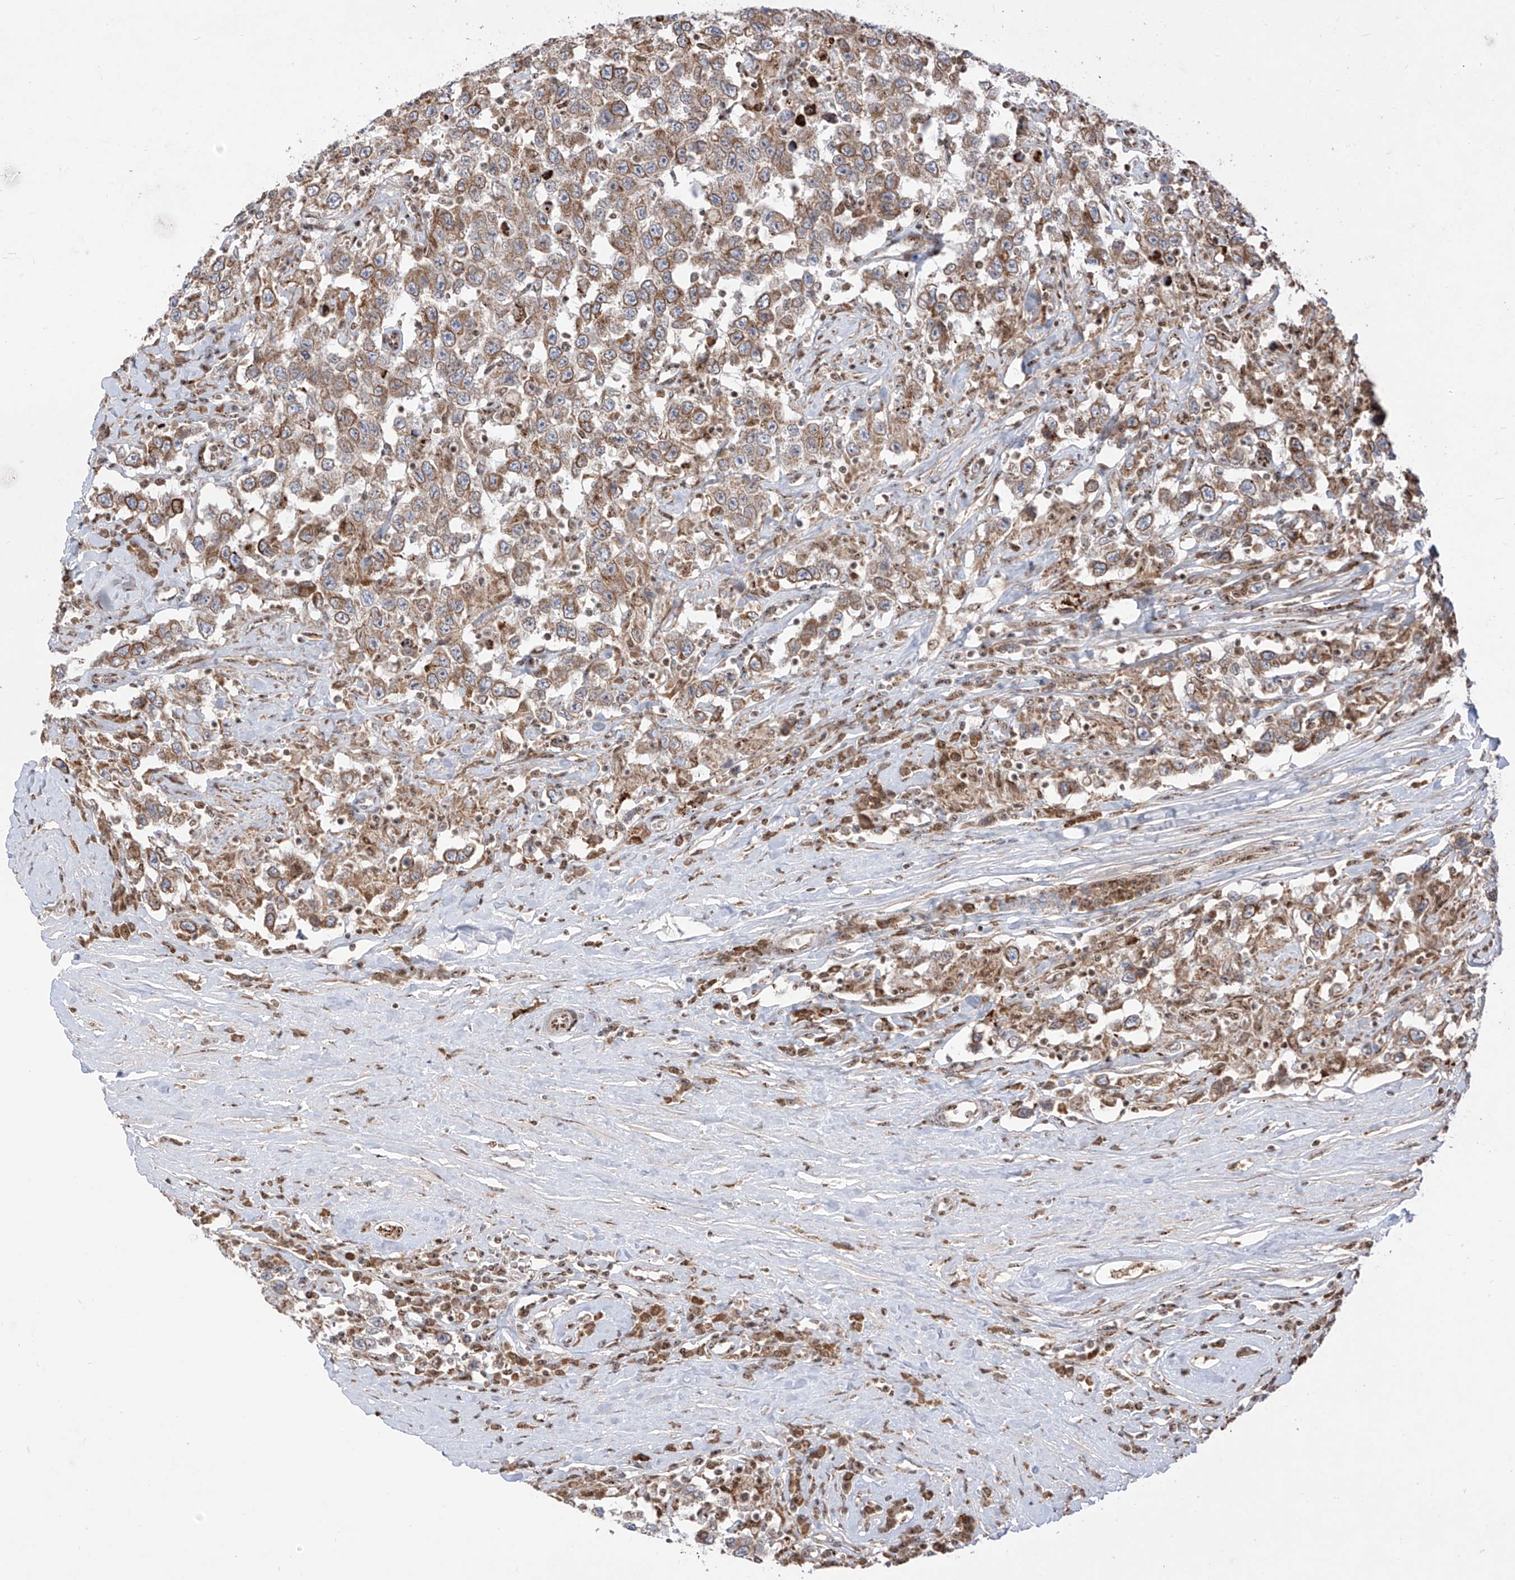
{"staining": {"intensity": "moderate", "quantity": ">75%", "location": "cytoplasmic/membranous"}, "tissue": "testis cancer", "cell_type": "Tumor cells", "image_type": "cancer", "snomed": [{"axis": "morphology", "description": "Seminoma, NOS"}, {"axis": "topography", "description": "Testis"}], "caption": "This is a micrograph of immunohistochemistry staining of testis cancer, which shows moderate positivity in the cytoplasmic/membranous of tumor cells.", "gene": "ZBTB8A", "patient": {"sex": "male", "age": 41}}